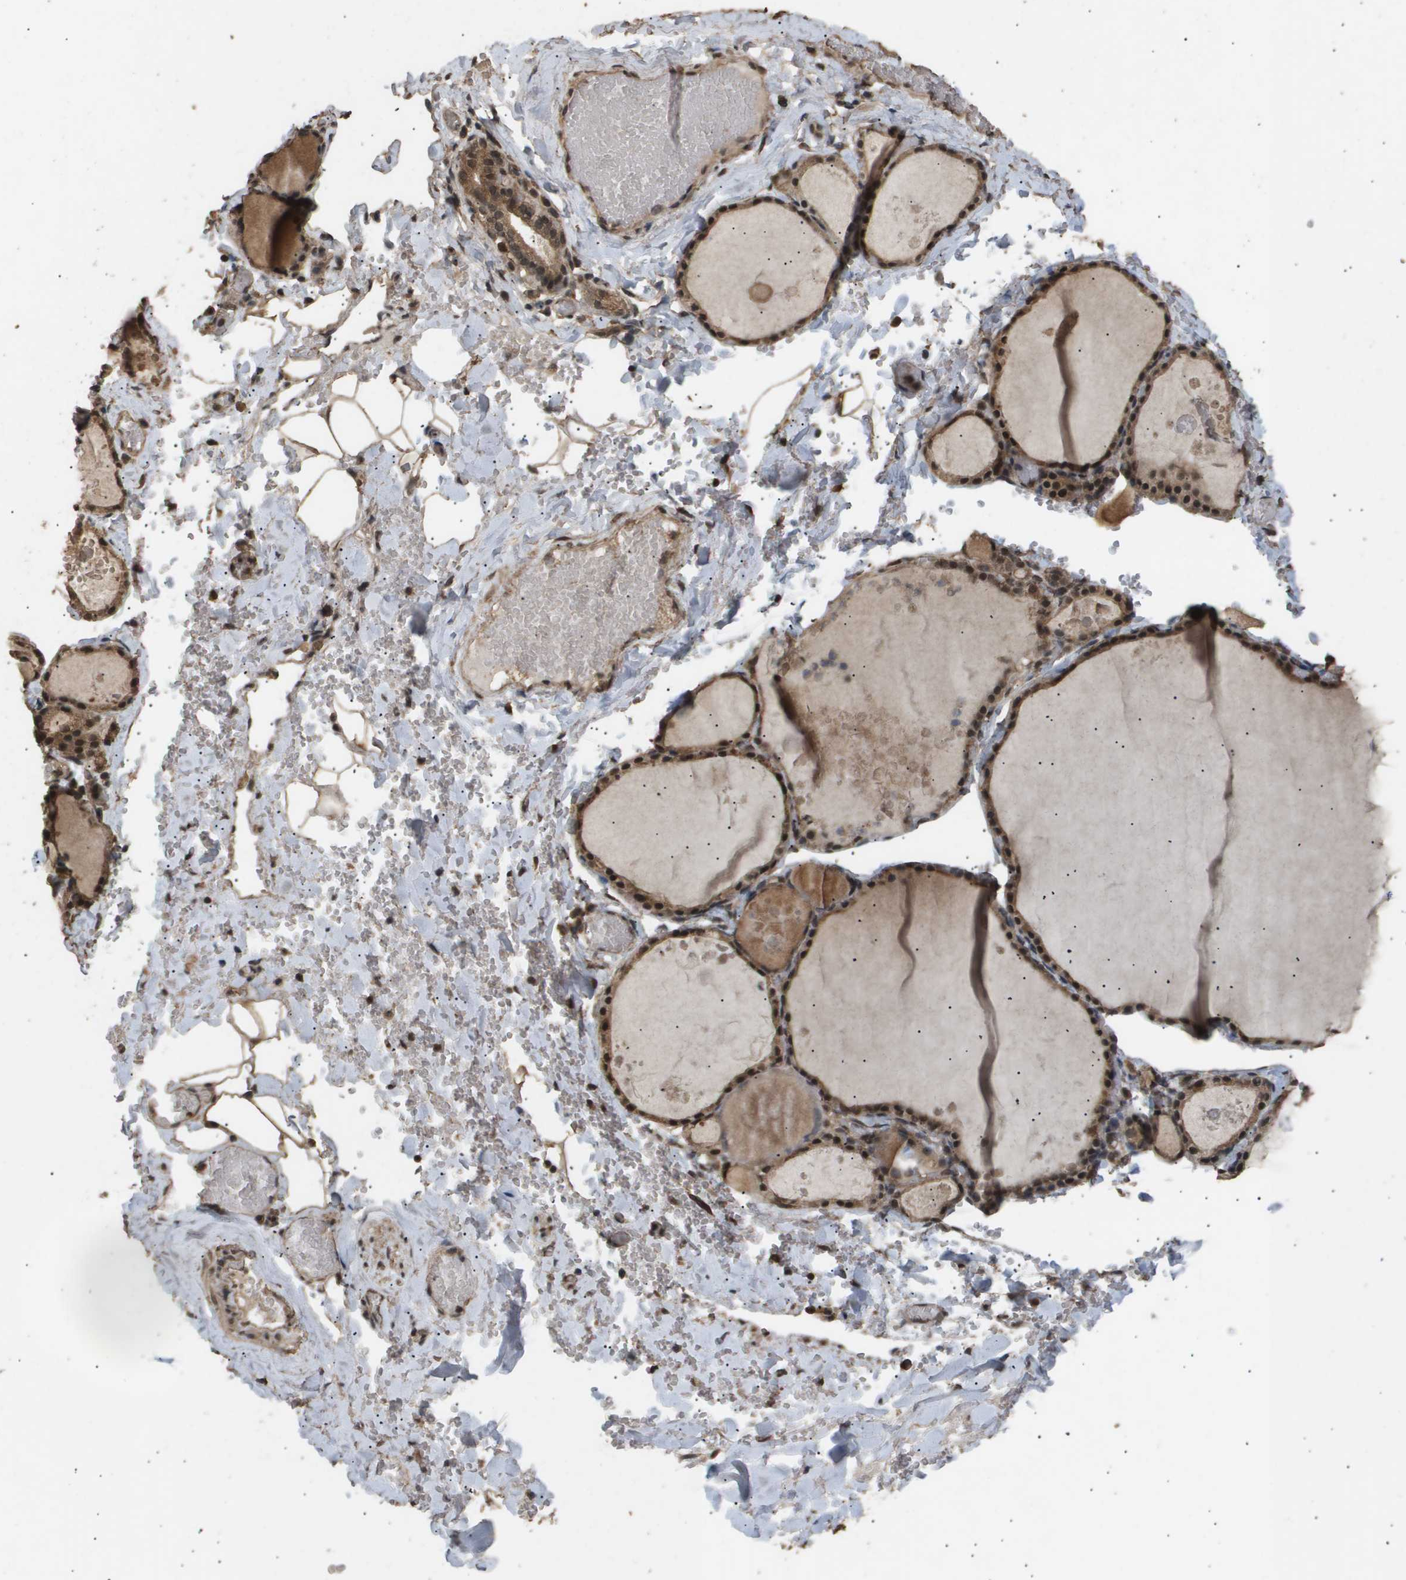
{"staining": {"intensity": "strong", "quantity": ">75%", "location": "cytoplasmic/membranous,nuclear"}, "tissue": "thyroid gland", "cell_type": "Glandular cells", "image_type": "normal", "snomed": [{"axis": "morphology", "description": "Normal tissue, NOS"}, {"axis": "topography", "description": "Thyroid gland"}], "caption": "Immunohistochemical staining of unremarkable human thyroid gland displays >75% levels of strong cytoplasmic/membranous,nuclear protein expression in approximately >75% of glandular cells.", "gene": "ING1", "patient": {"sex": "male", "age": 56}}